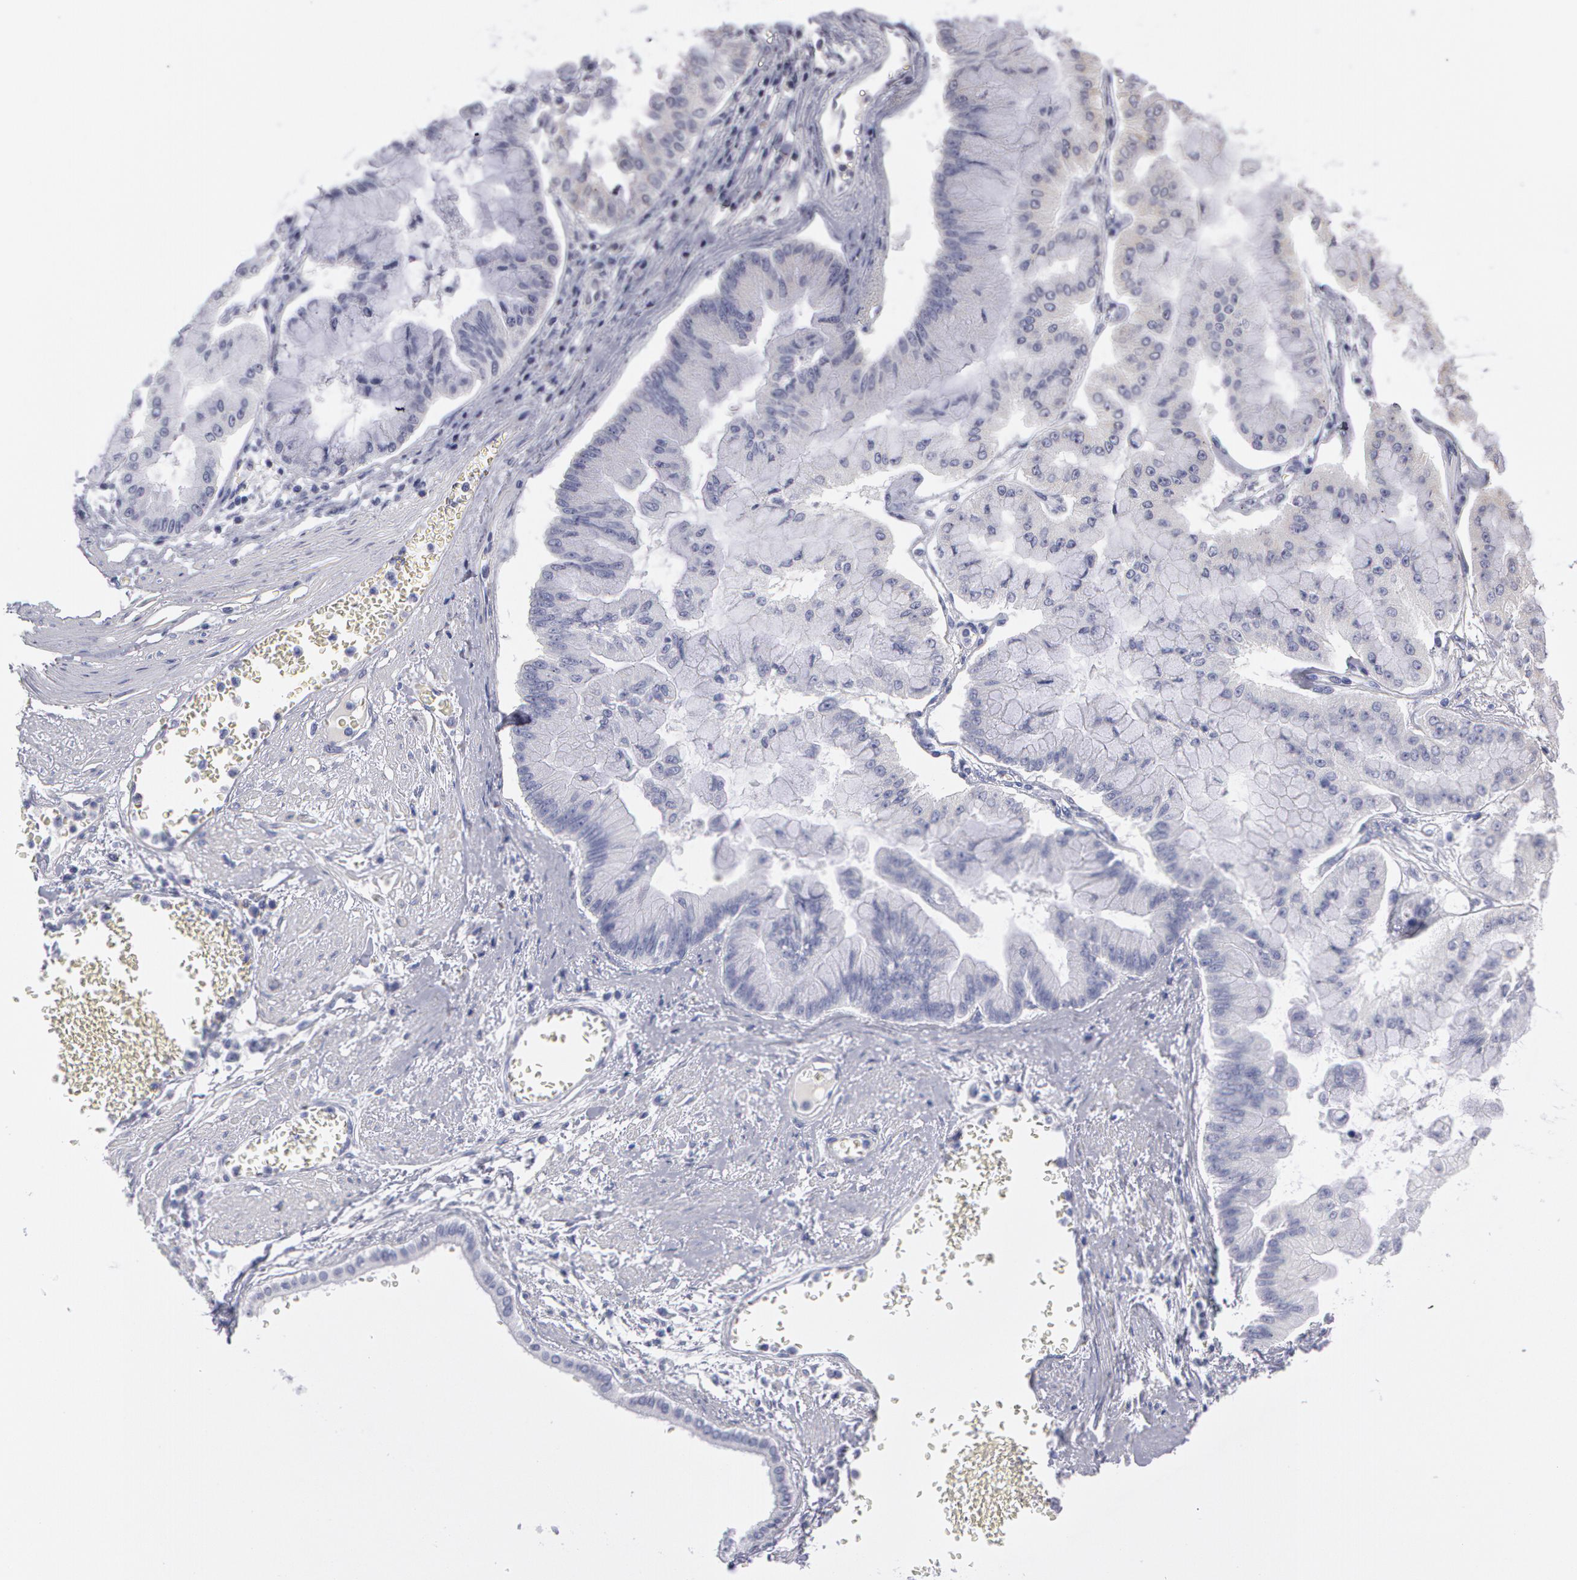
{"staining": {"intensity": "negative", "quantity": "none", "location": "none"}, "tissue": "liver cancer", "cell_type": "Tumor cells", "image_type": "cancer", "snomed": [{"axis": "morphology", "description": "Cholangiocarcinoma"}, {"axis": "topography", "description": "Liver"}], "caption": "Liver cholangiocarcinoma was stained to show a protein in brown. There is no significant staining in tumor cells.", "gene": "STX5", "patient": {"sex": "female", "age": 79}}